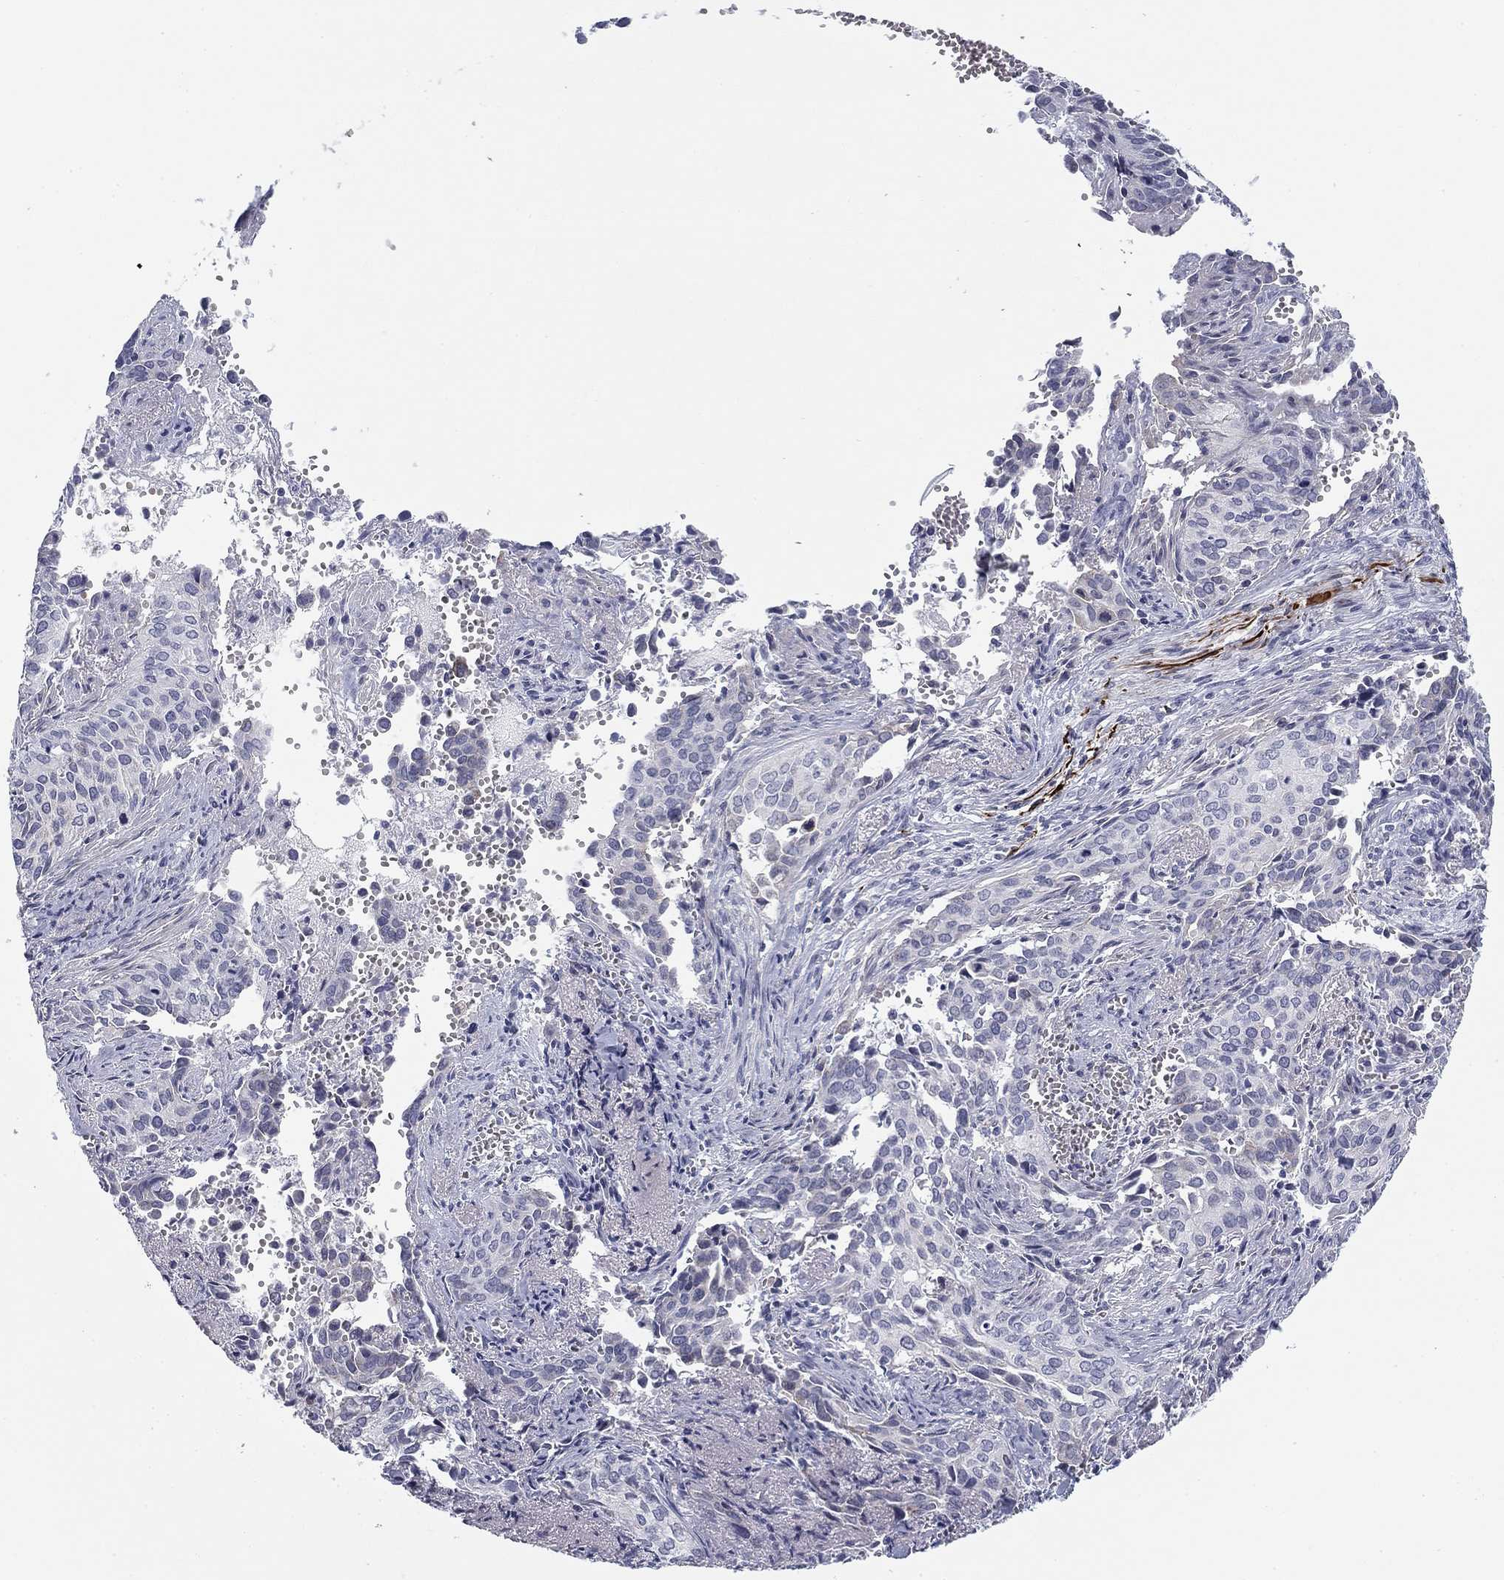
{"staining": {"intensity": "negative", "quantity": "none", "location": "none"}, "tissue": "cervical cancer", "cell_type": "Tumor cells", "image_type": "cancer", "snomed": [{"axis": "morphology", "description": "Squamous cell carcinoma, NOS"}, {"axis": "topography", "description": "Cervix"}], "caption": "The immunohistochemistry micrograph has no significant expression in tumor cells of squamous cell carcinoma (cervical) tissue.", "gene": "PRPH", "patient": {"sex": "female", "age": 29}}